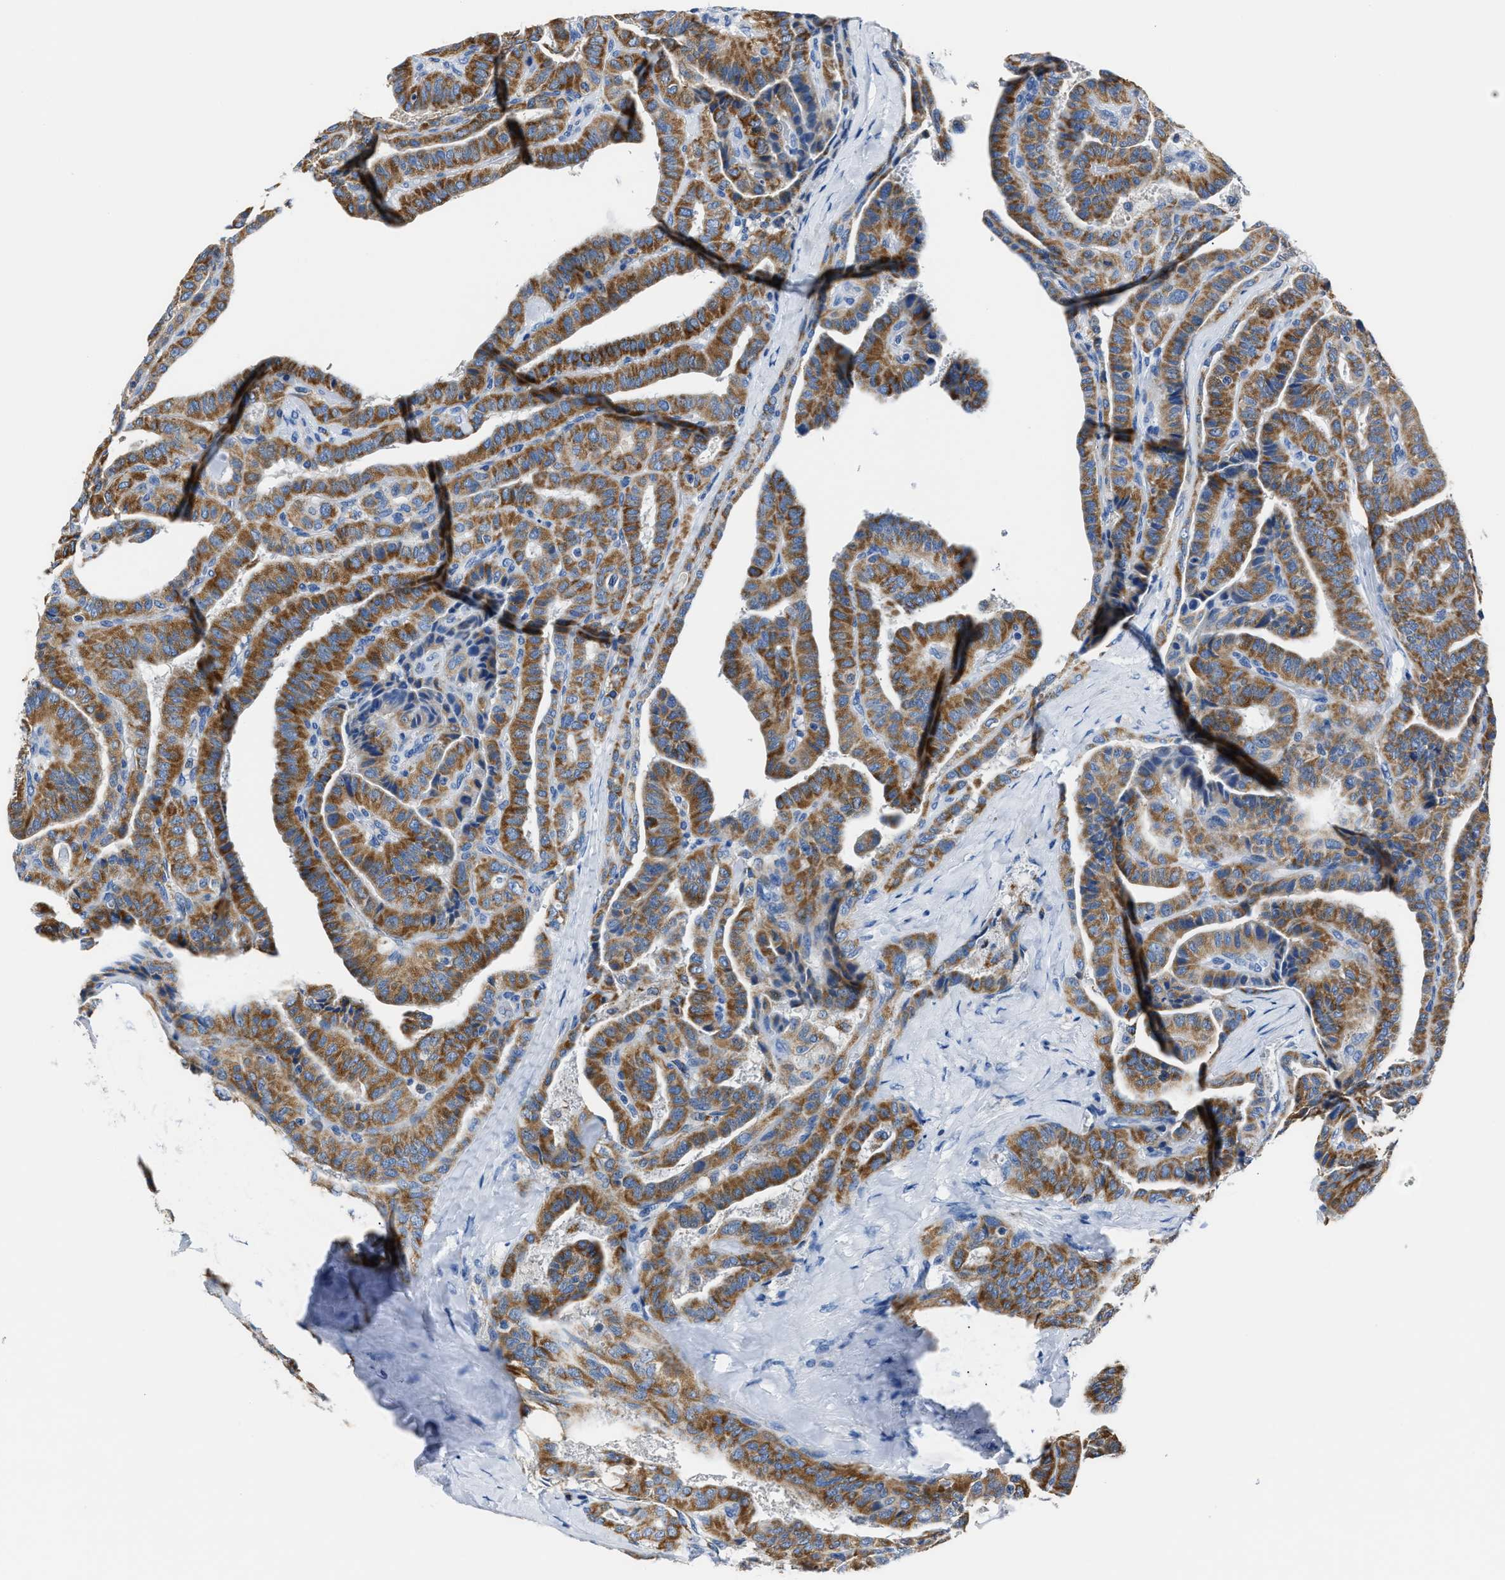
{"staining": {"intensity": "strong", "quantity": ">75%", "location": "cytoplasmic/membranous"}, "tissue": "thyroid cancer", "cell_type": "Tumor cells", "image_type": "cancer", "snomed": [{"axis": "morphology", "description": "Papillary adenocarcinoma, NOS"}, {"axis": "topography", "description": "Thyroid gland"}], "caption": "Strong cytoplasmic/membranous staining for a protein is appreciated in approximately >75% of tumor cells of papillary adenocarcinoma (thyroid) using immunohistochemistry.", "gene": "AMACR", "patient": {"sex": "male", "age": 77}}